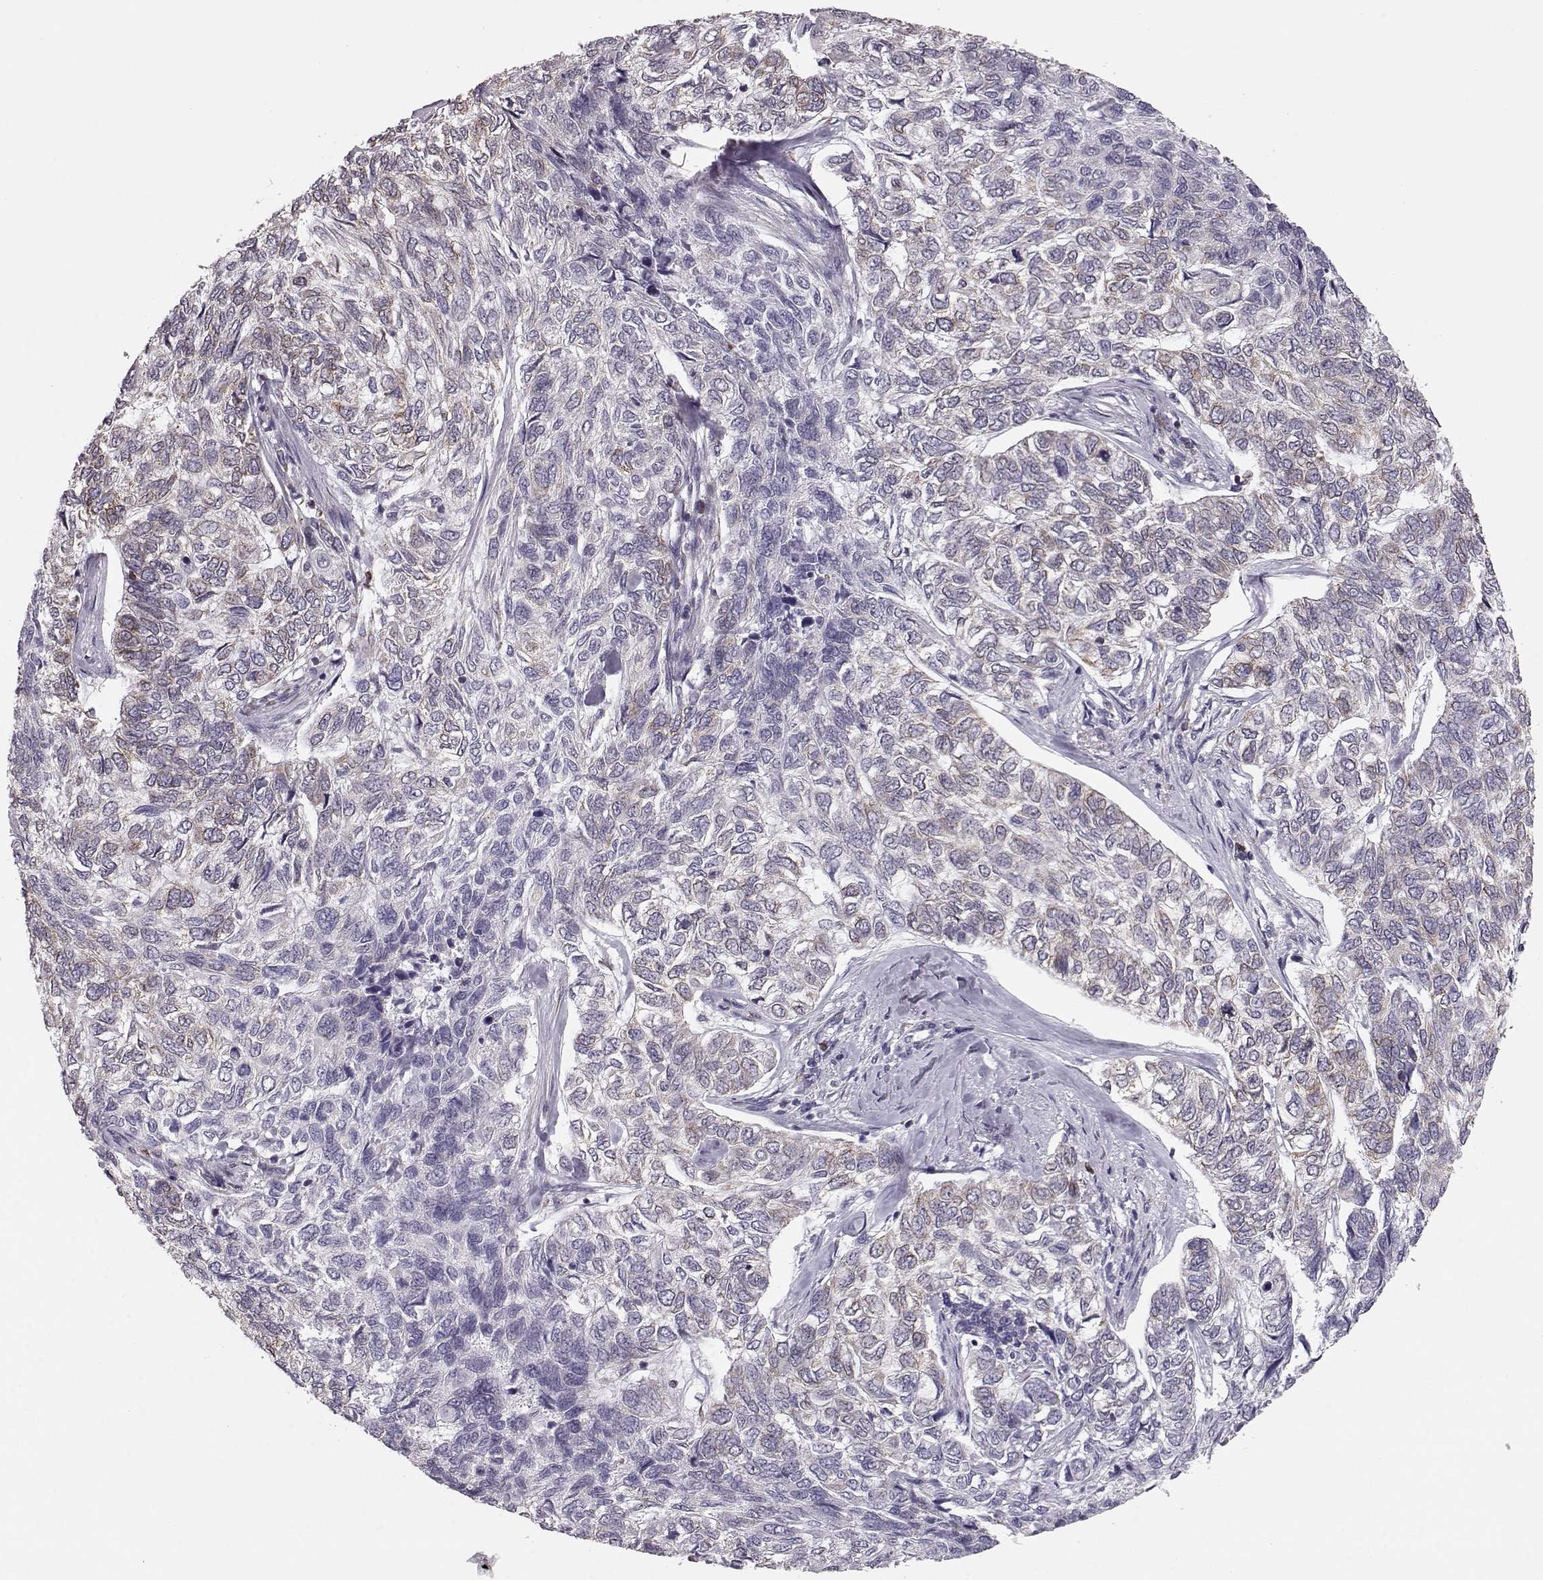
{"staining": {"intensity": "moderate", "quantity": "<25%", "location": "cytoplasmic/membranous"}, "tissue": "skin cancer", "cell_type": "Tumor cells", "image_type": "cancer", "snomed": [{"axis": "morphology", "description": "Basal cell carcinoma"}, {"axis": "topography", "description": "Skin"}], "caption": "Skin basal cell carcinoma tissue exhibits moderate cytoplasmic/membranous expression in about <25% of tumor cells Nuclei are stained in blue.", "gene": "ELOVL5", "patient": {"sex": "female", "age": 65}}